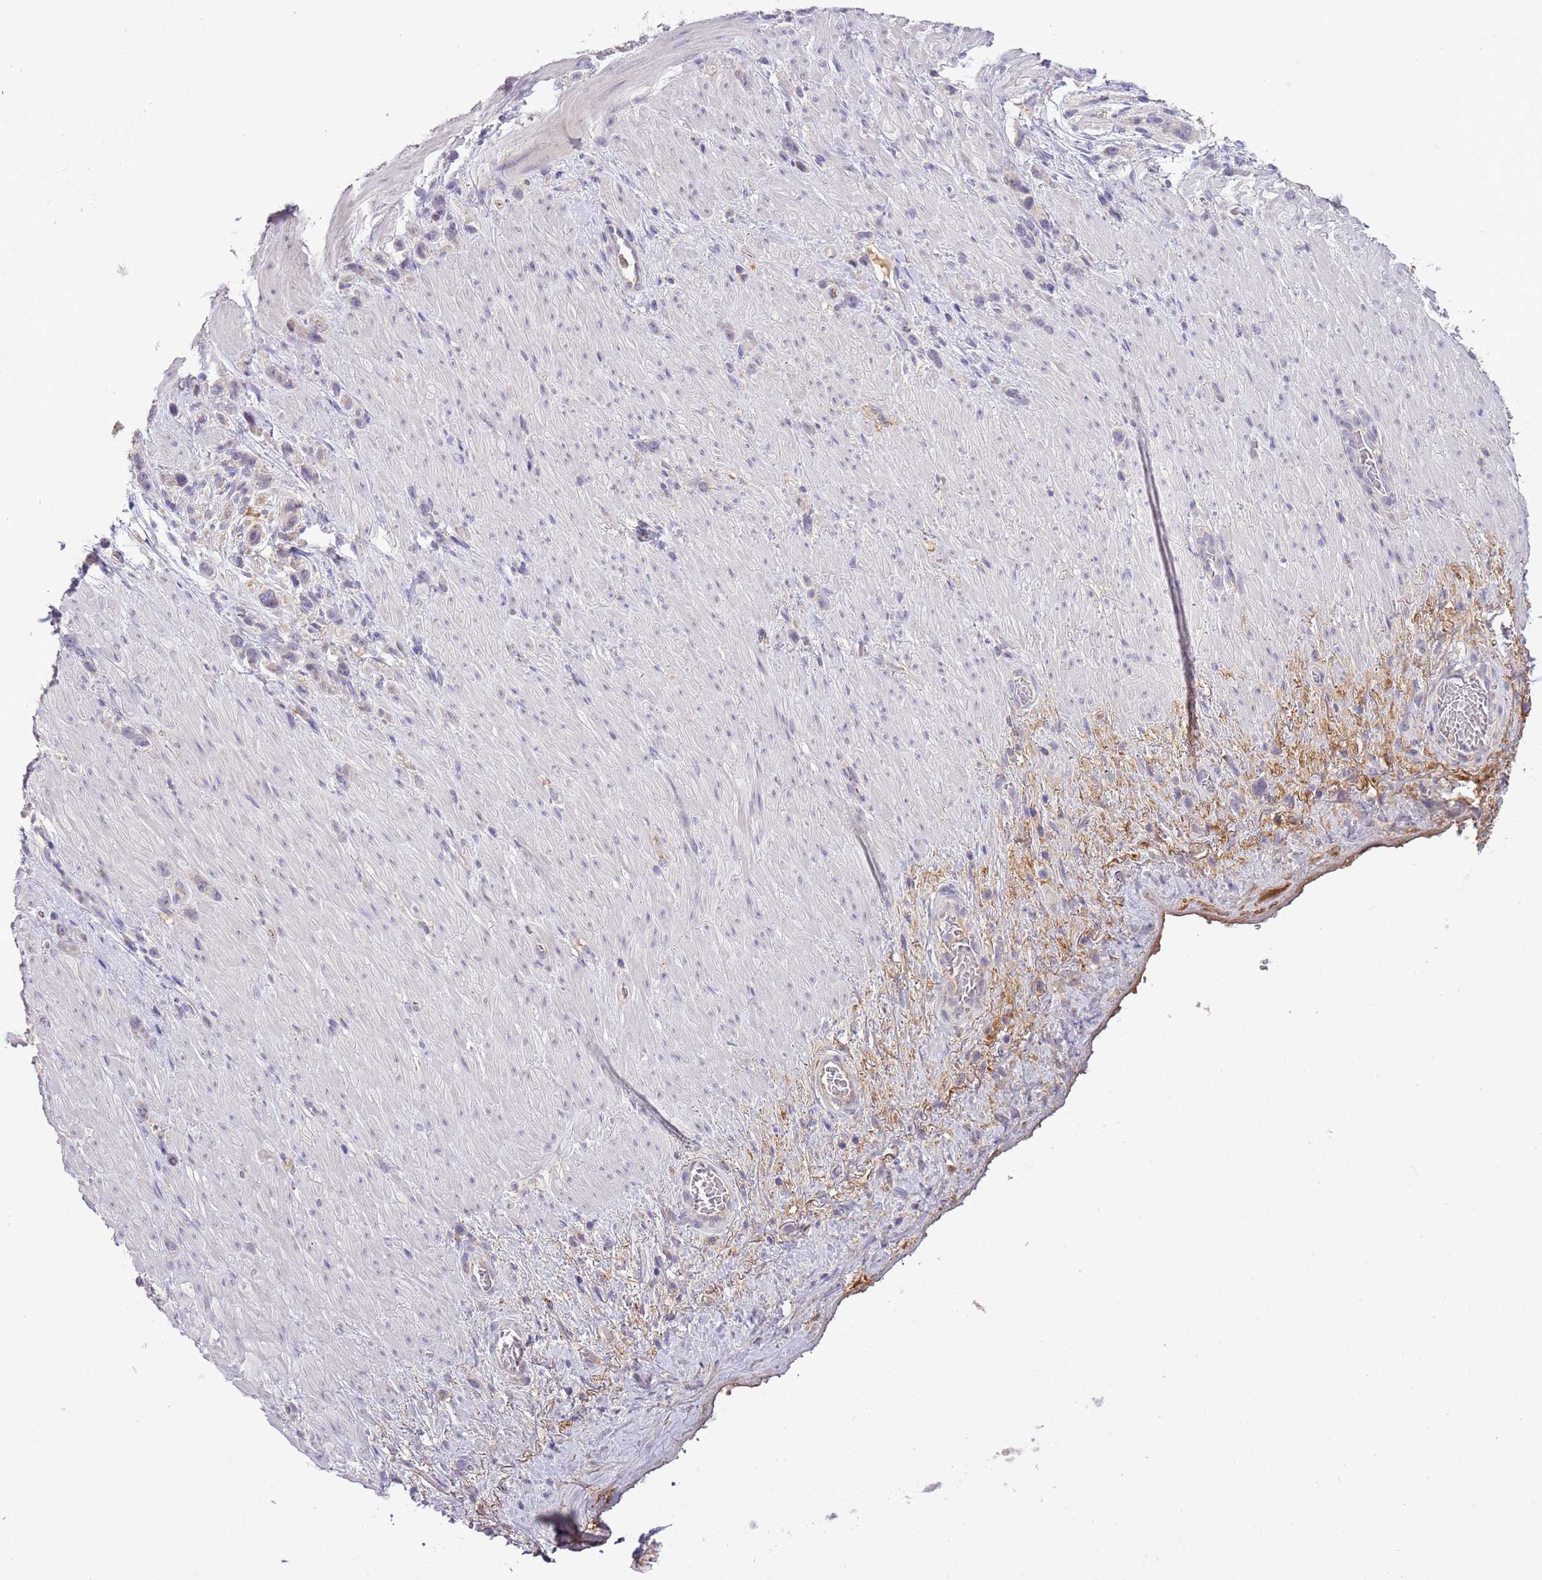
{"staining": {"intensity": "negative", "quantity": "none", "location": "none"}, "tissue": "stomach cancer", "cell_type": "Tumor cells", "image_type": "cancer", "snomed": [{"axis": "morphology", "description": "Adenocarcinoma, NOS"}, {"axis": "topography", "description": "Stomach"}], "caption": "Immunohistochemical staining of human stomach adenocarcinoma shows no significant staining in tumor cells.", "gene": "SCAMP5", "patient": {"sex": "female", "age": 65}}